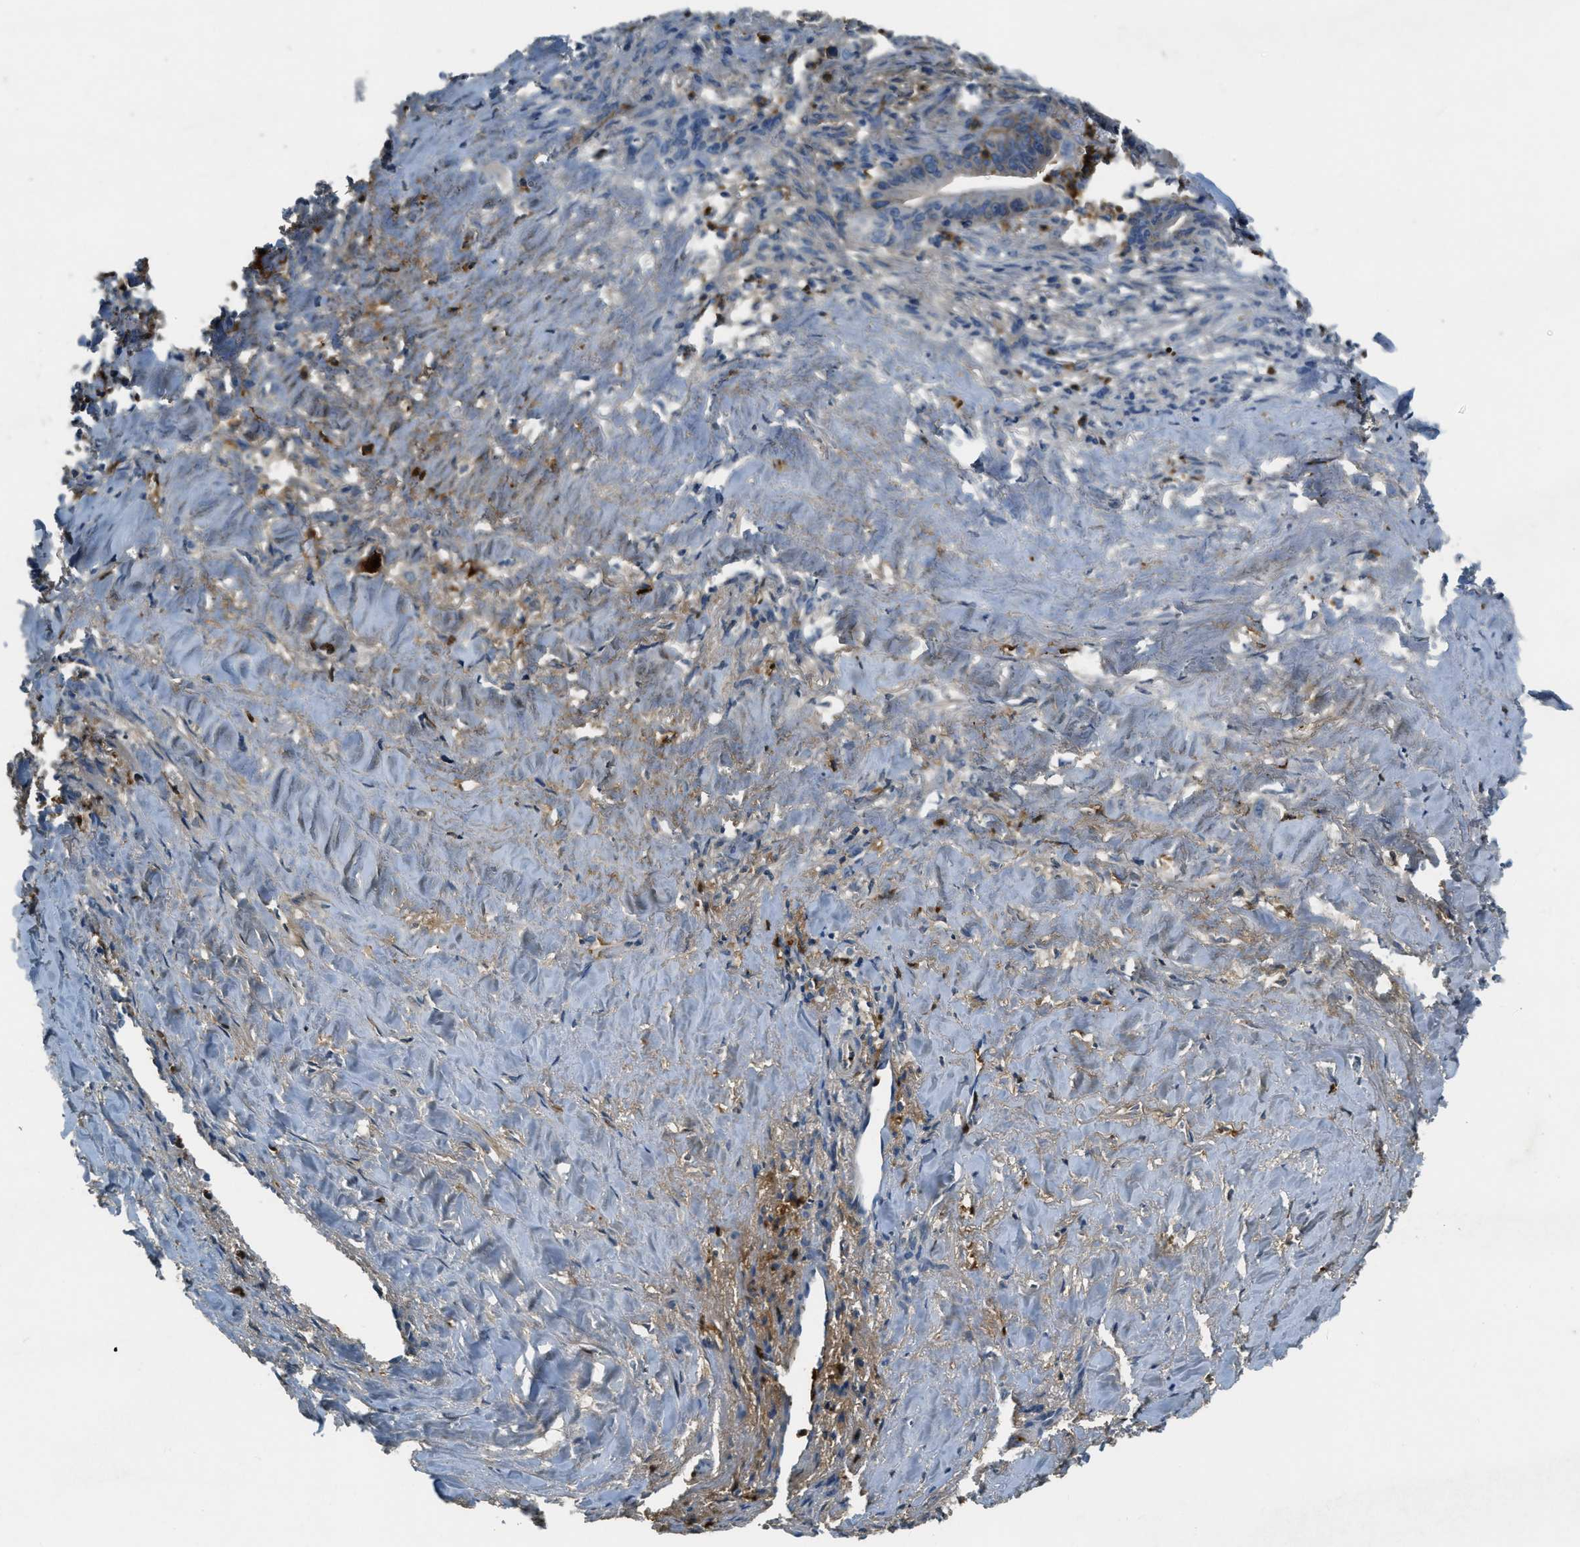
{"staining": {"intensity": "negative", "quantity": "none", "location": "none"}, "tissue": "liver cancer", "cell_type": "Tumor cells", "image_type": "cancer", "snomed": [{"axis": "morphology", "description": "Cholangiocarcinoma"}, {"axis": "topography", "description": "Liver"}], "caption": "An image of liver cancer (cholangiocarcinoma) stained for a protein shows no brown staining in tumor cells.", "gene": "PRTN3", "patient": {"sex": "female", "age": 67}}